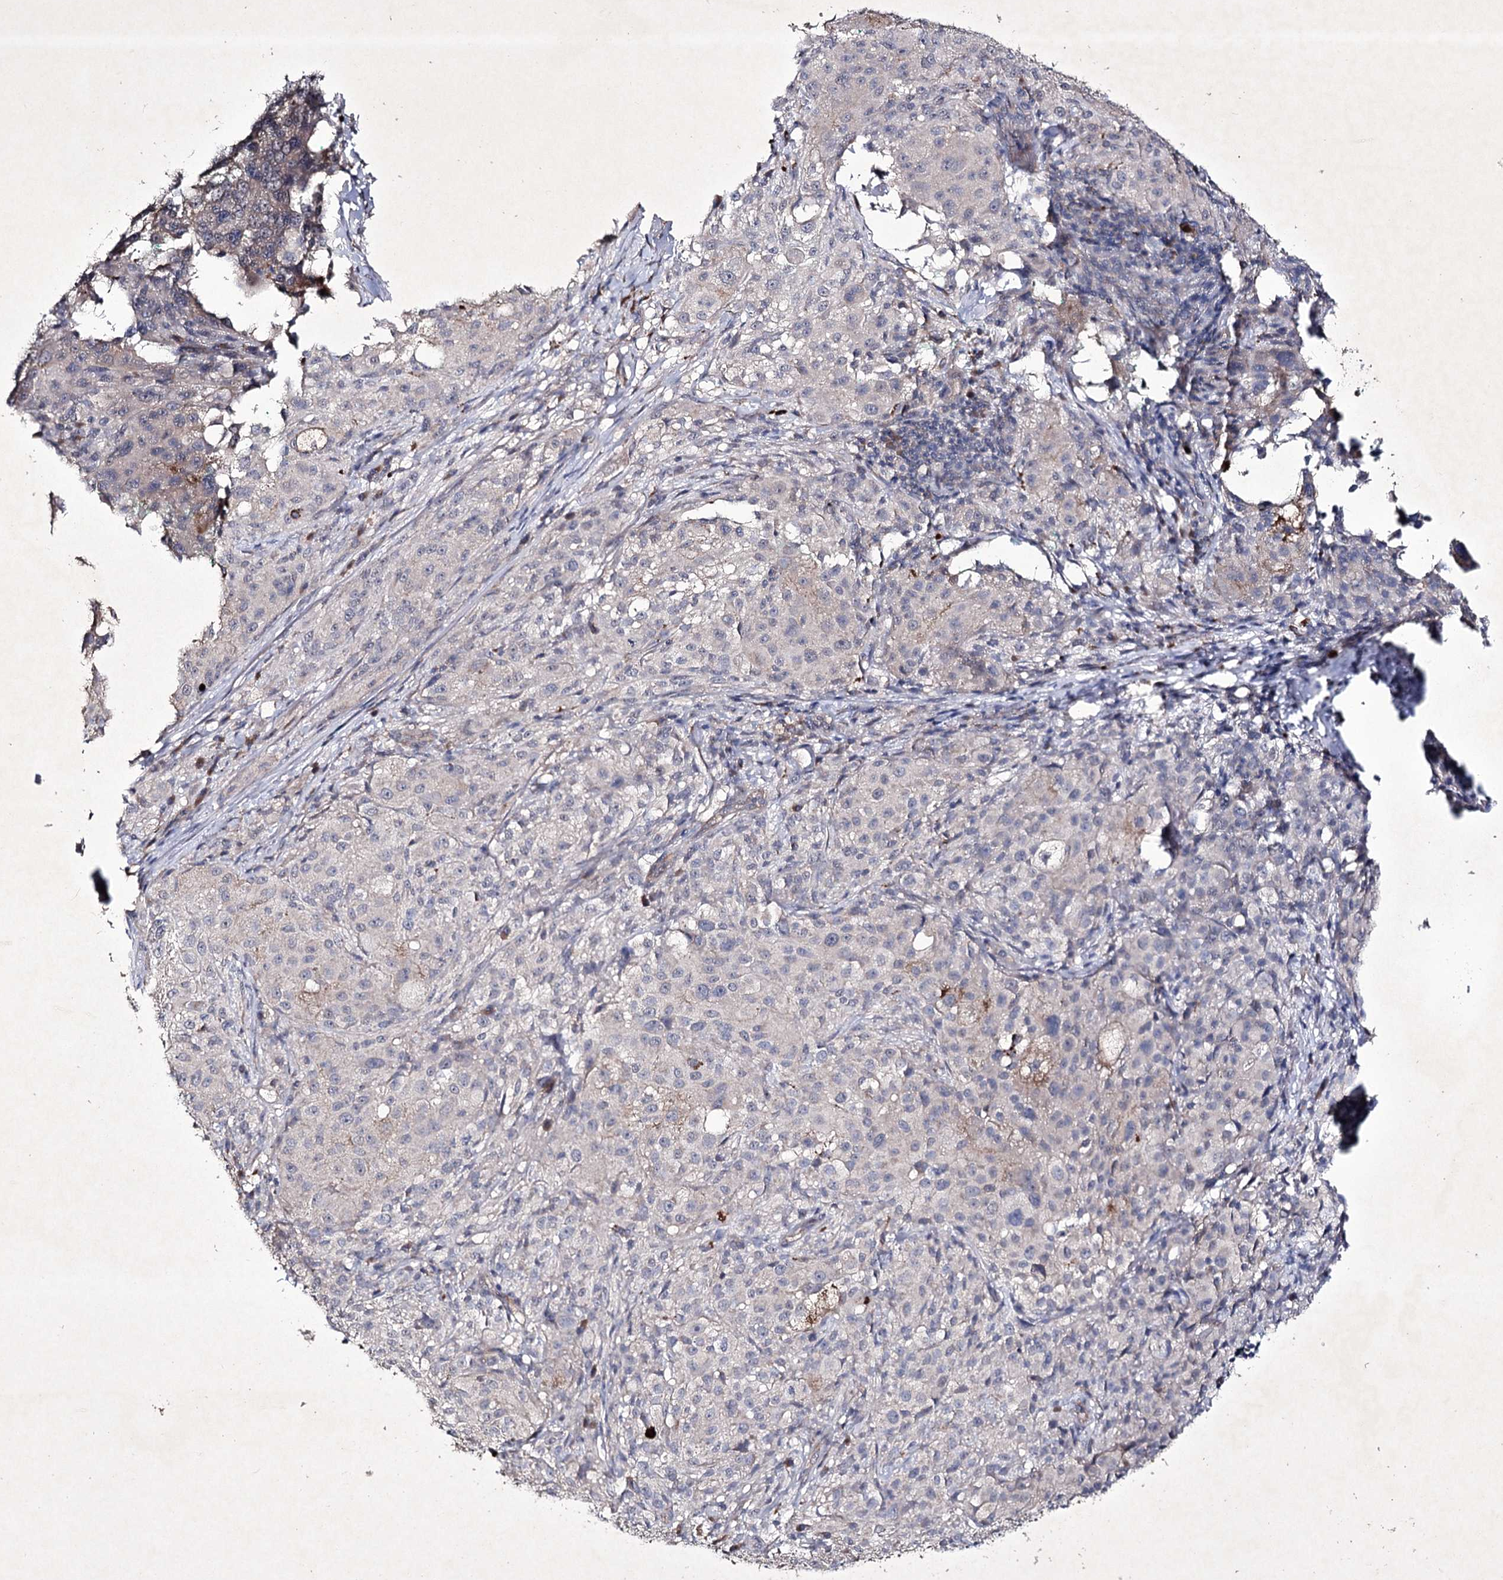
{"staining": {"intensity": "negative", "quantity": "none", "location": "none"}, "tissue": "melanoma", "cell_type": "Tumor cells", "image_type": "cancer", "snomed": [{"axis": "morphology", "description": "Necrosis, NOS"}, {"axis": "morphology", "description": "Malignant melanoma, NOS"}, {"axis": "topography", "description": "Skin"}], "caption": "This is an IHC histopathology image of malignant melanoma. There is no positivity in tumor cells.", "gene": "SEMA4G", "patient": {"sex": "female", "age": 87}}